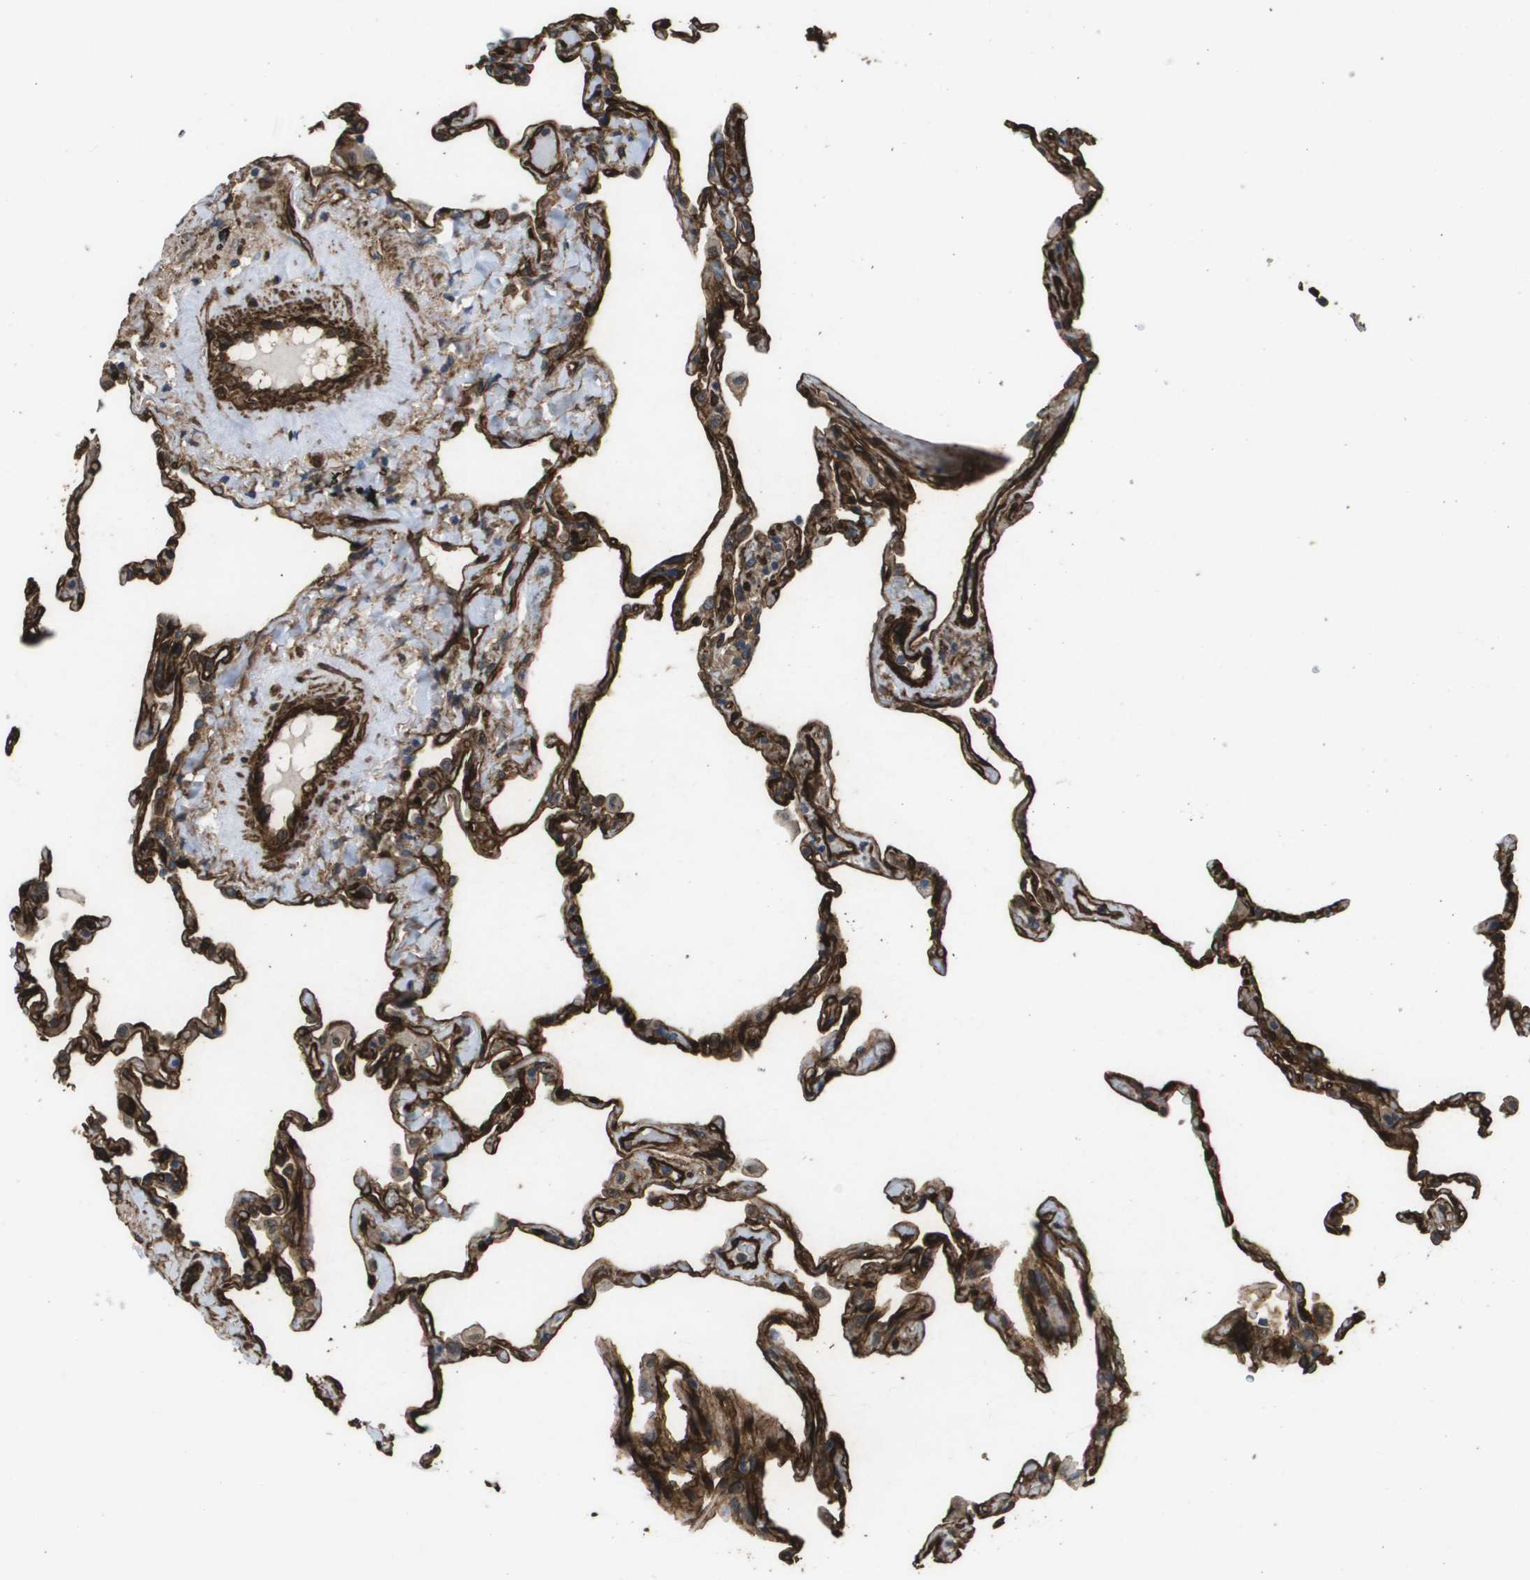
{"staining": {"intensity": "strong", "quantity": ">75%", "location": "cytoplasmic/membranous"}, "tissue": "lung", "cell_type": "Alveolar cells", "image_type": "normal", "snomed": [{"axis": "morphology", "description": "Normal tissue, NOS"}, {"axis": "topography", "description": "Lung"}], "caption": "The micrograph exhibits a brown stain indicating the presence of a protein in the cytoplasmic/membranous of alveolar cells in lung.", "gene": "AAMP", "patient": {"sex": "male", "age": 59}}